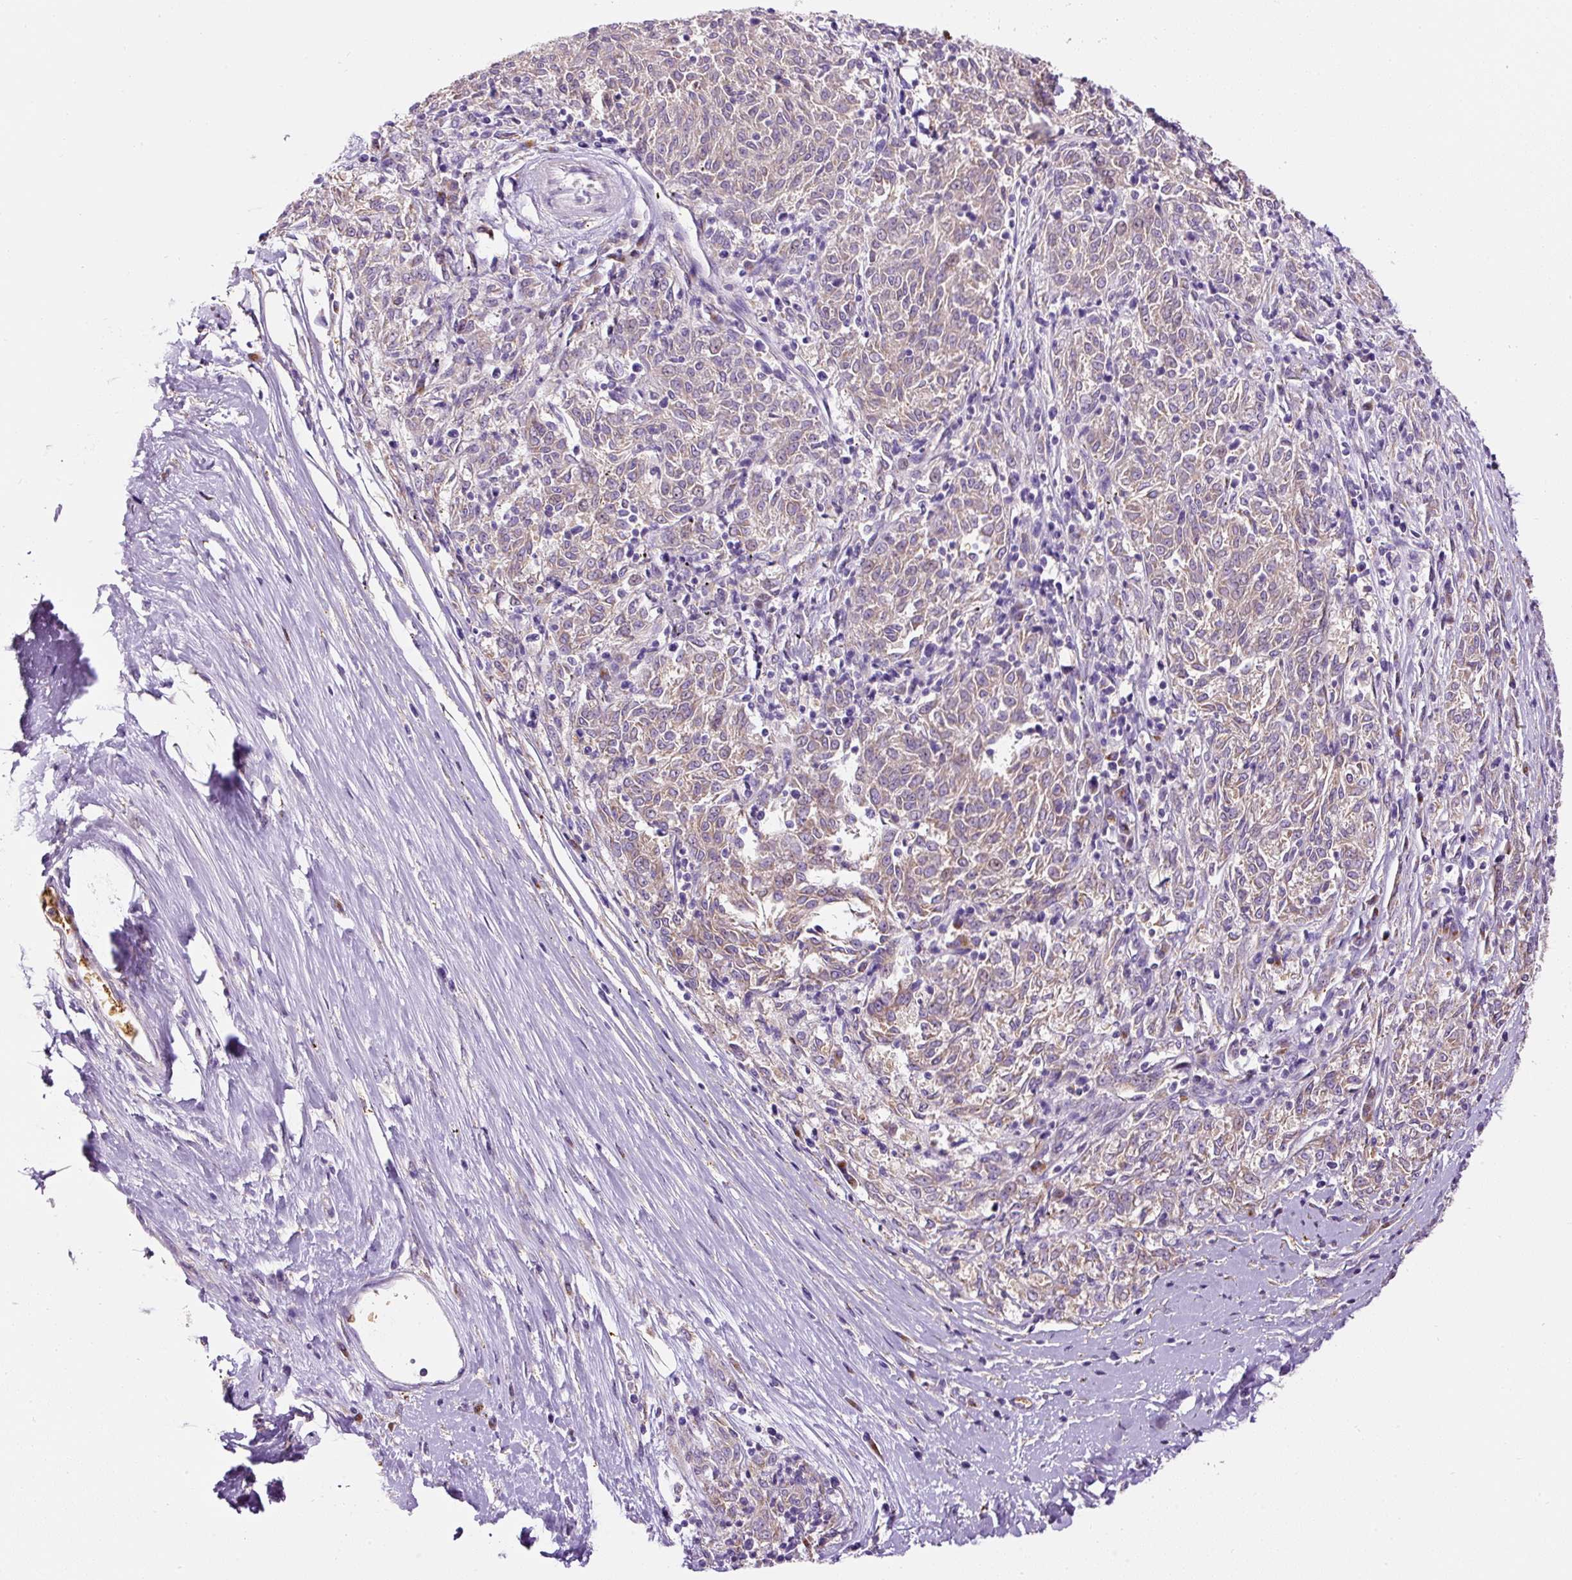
{"staining": {"intensity": "weak", "quantity": ">75%", "location": "cytoplasmic/membranous"}, "tissue": "melanoma", "cell_type": "Tumor cells", "image_type": "cancer", "snomed": [{"axis": "morphology", "description": "Malignant melanoma, NOS"}, {"axis": "topography", "description": "Skin"}], "caption": "Weak cytoplasmic/membranous positivity is present in approximately >75% of tumor cells in malignant melanoma.", "gene": "PRRC2A", "patient": {"sex": "female", "age": 72}}